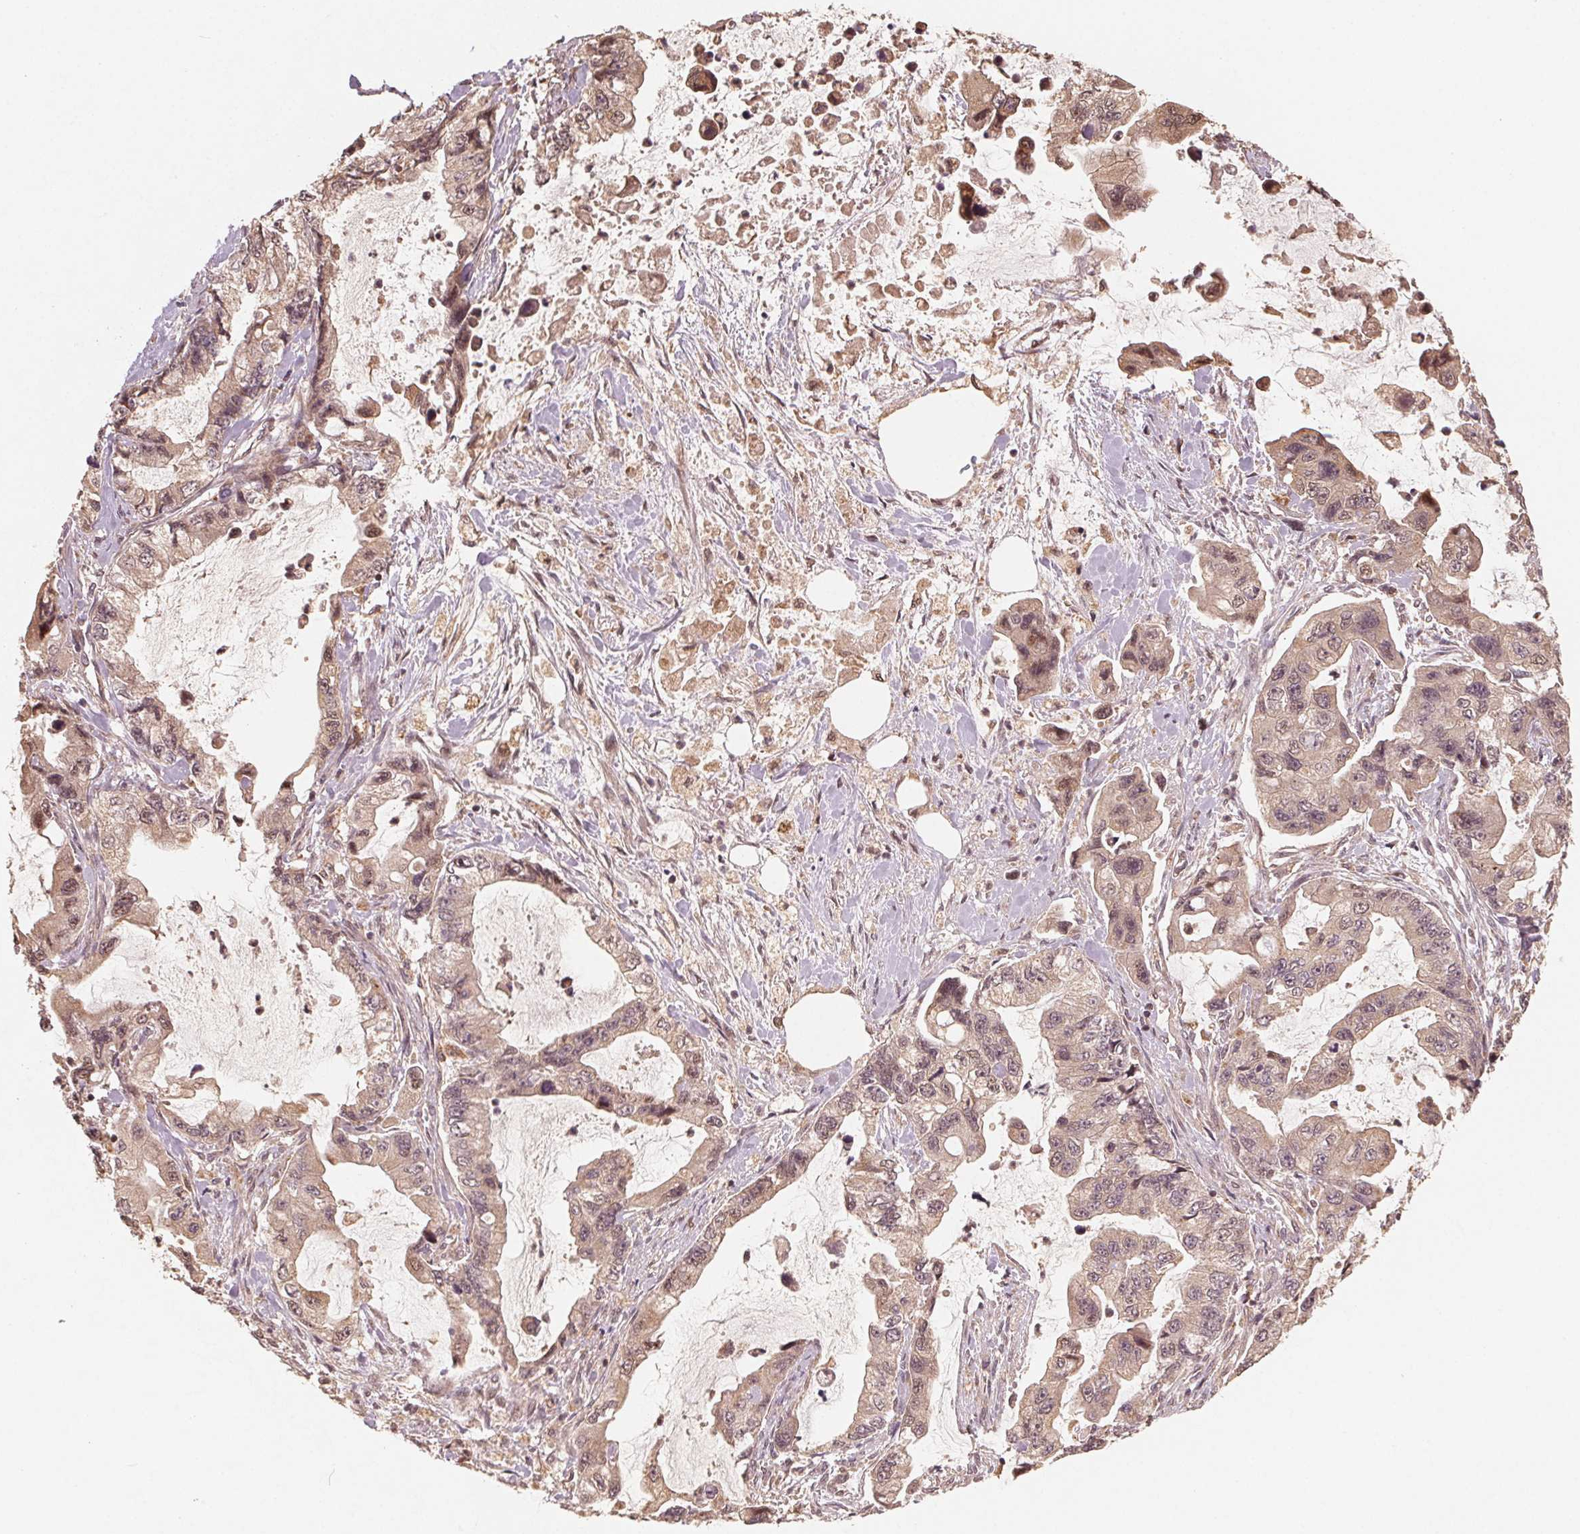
{"staining": {"intensity": "weak", "quantity": ">75%", "location": "cytoplasmic/membranous"}, "tissue": "stomach cancer", "cell_type": "Tumor cells", "image_type": "cancer", "snomed": [{"axis": "morphology", "description": "Adenocarcinoma, NOS"}, {"axis": "topography", "description": "Pancreas"}, {"axis": "topography", "description": "Stomach, upper"}, {"axis": "topography", "description": "Stomach"}], "caption": "A brown stain shows weak cytoplasmic/membranous expression of a protein in human stomach cancer (adenocarcinoma) tumor cells.", "gene": "WBP2", "patient": {"sex": "male", "age": 77}}